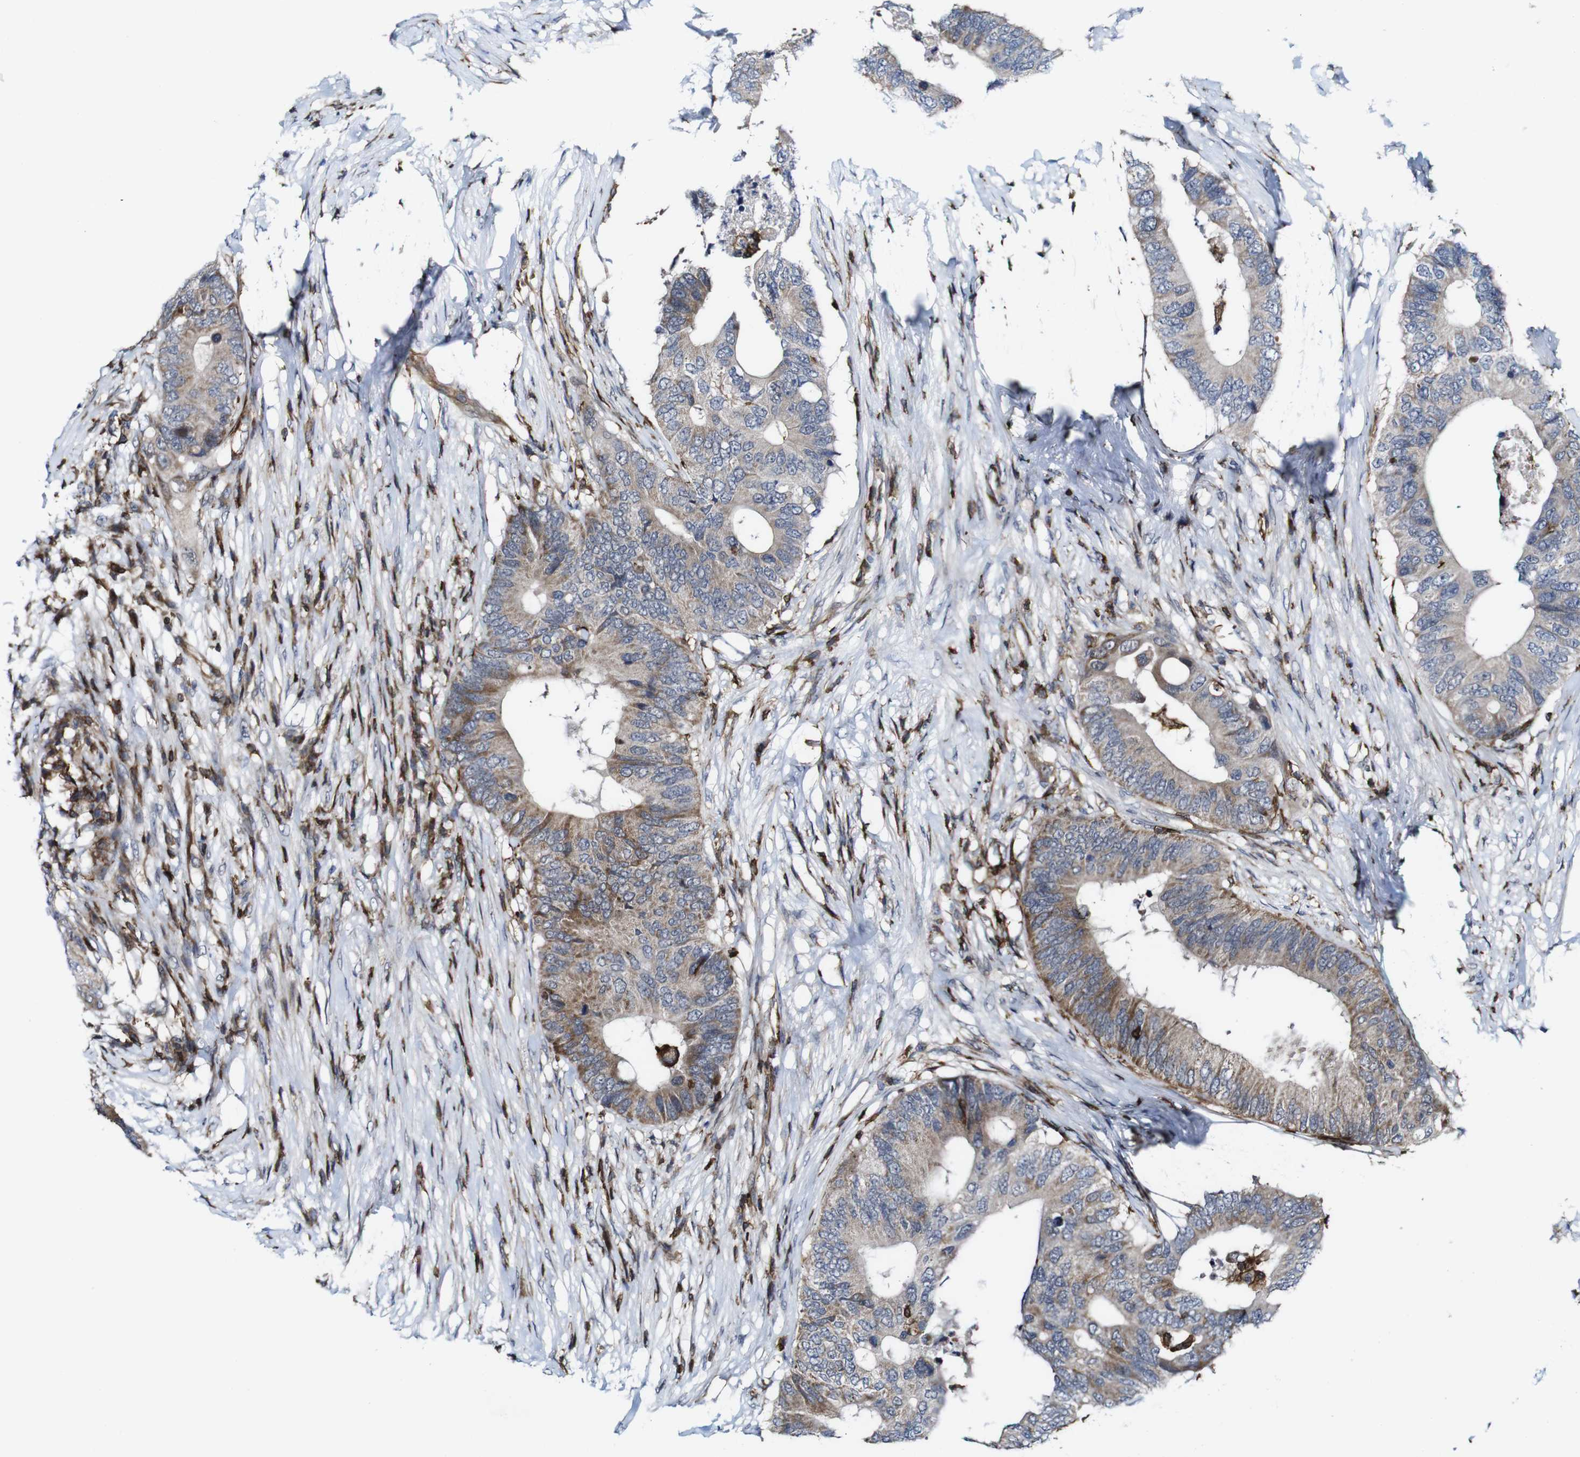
{"staining": {"intensity": "weak", "quantity": ">75%", "location": "cytoplasmic/membranous"}, "tissue": "colorectal cancer", "cell_type": "Tumor cells", "image_type": "cancer", "snomed": [{"axis": "morphology", "description": "Adenocarcinoma, NOS"}, {"axis": "topography", "description": "Colon"}], "caption": "Brown immunohistochemical staining in colorectal cancer (adenocarcinoma) demonstrates weak cytoplasmic/membranous positivity in about >75% of tumor cells.", "gene": "JAK2", "patient": {"sex": "male", "age": 71}}